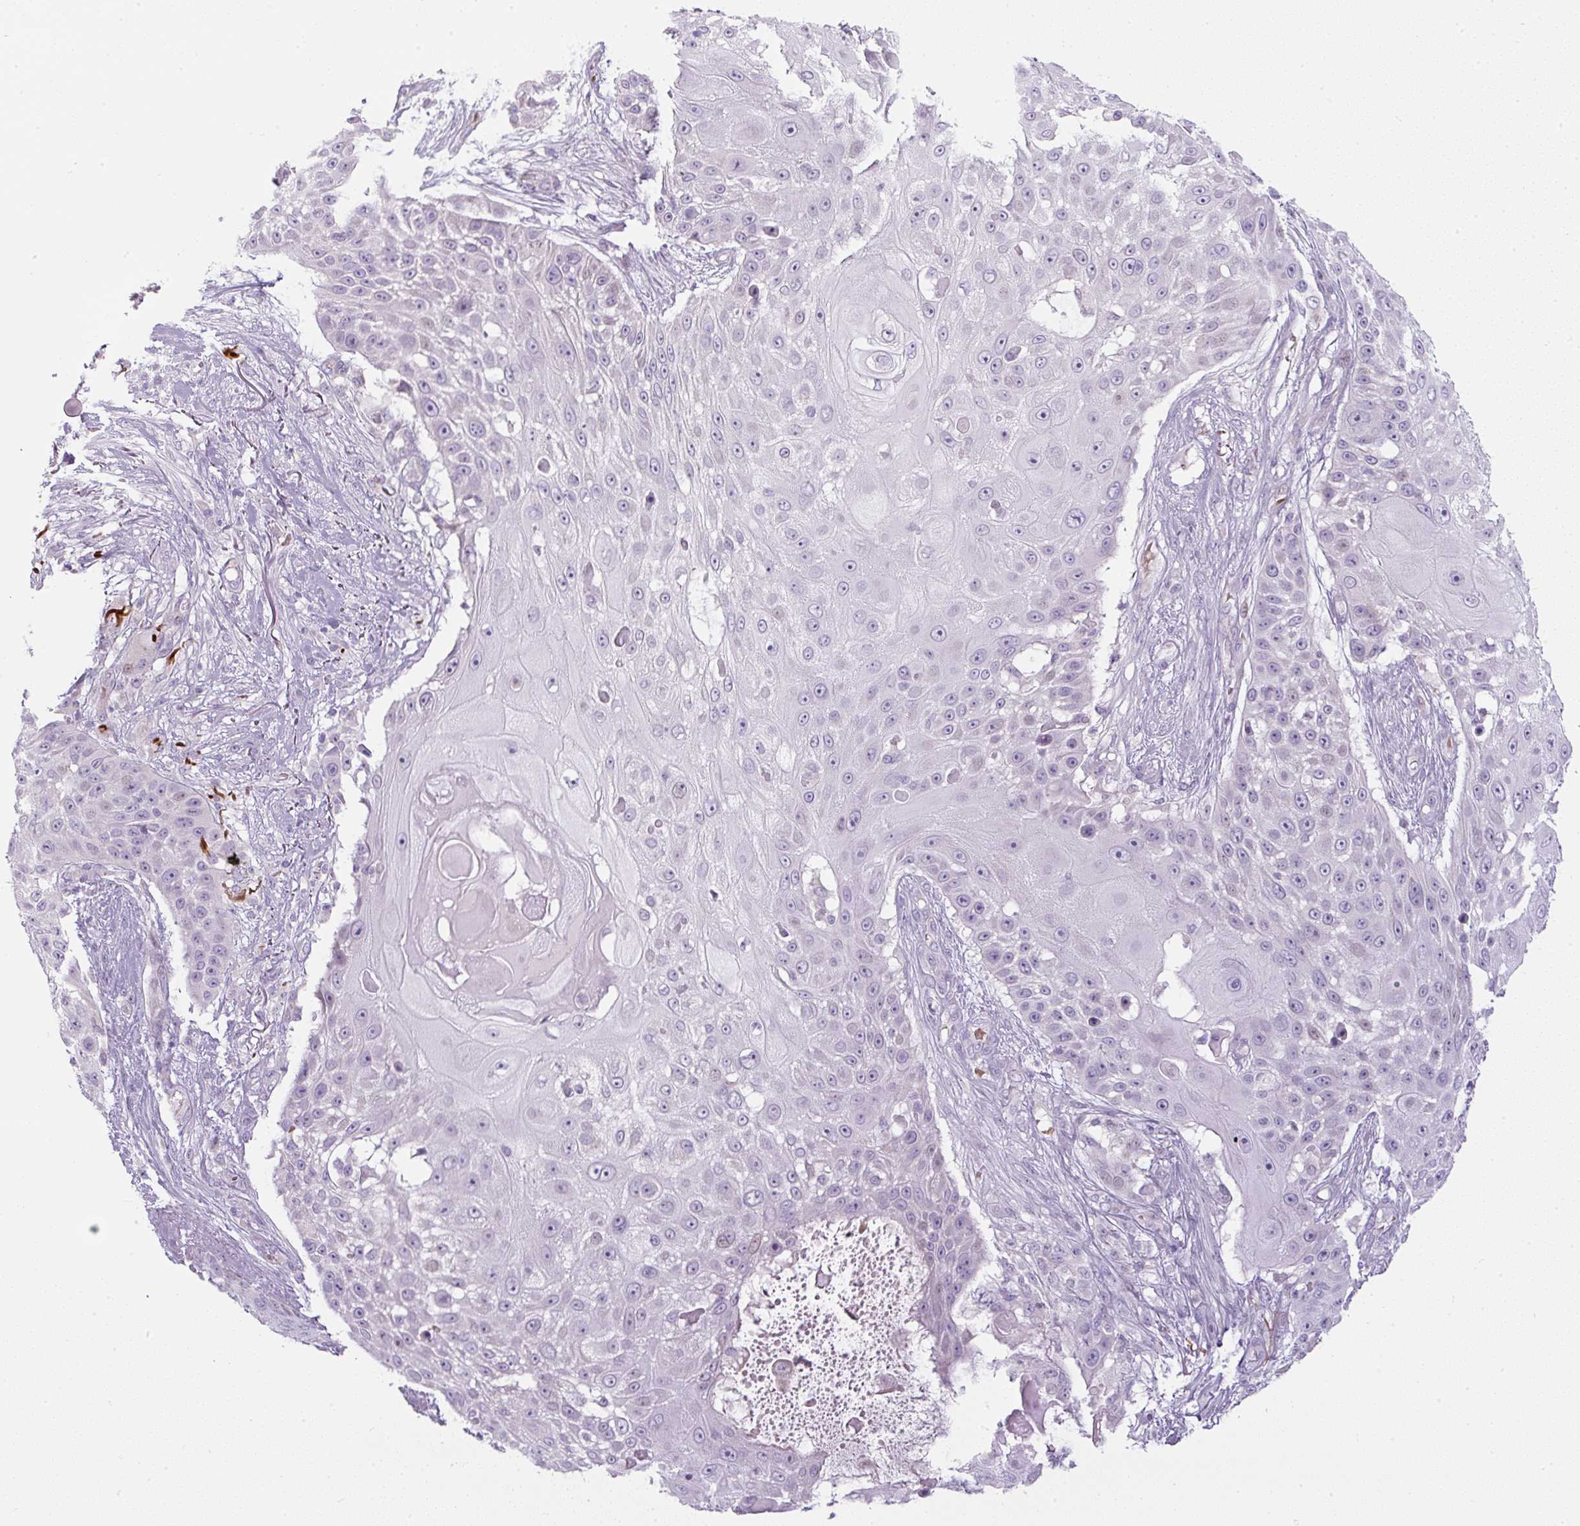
{"staining": {"intensity": "negative", "quantity": "none", "location": "none"}, "tissue": "skin cancer", "cell_type": "Tumor cells", "image_type": "cancer", "snomed": [{"axis": "morphology", "description": "Squamous cell carcinoma, NOS"}, {"axis": "topography", "description": "Skin"}], "caption": "Squamous cell carcinoma (skin) stained for a protein using IHC reveals no positivity tumor cells.", "gene": "FGFBP3", "patient": {"sex": "female", "age": 86}}